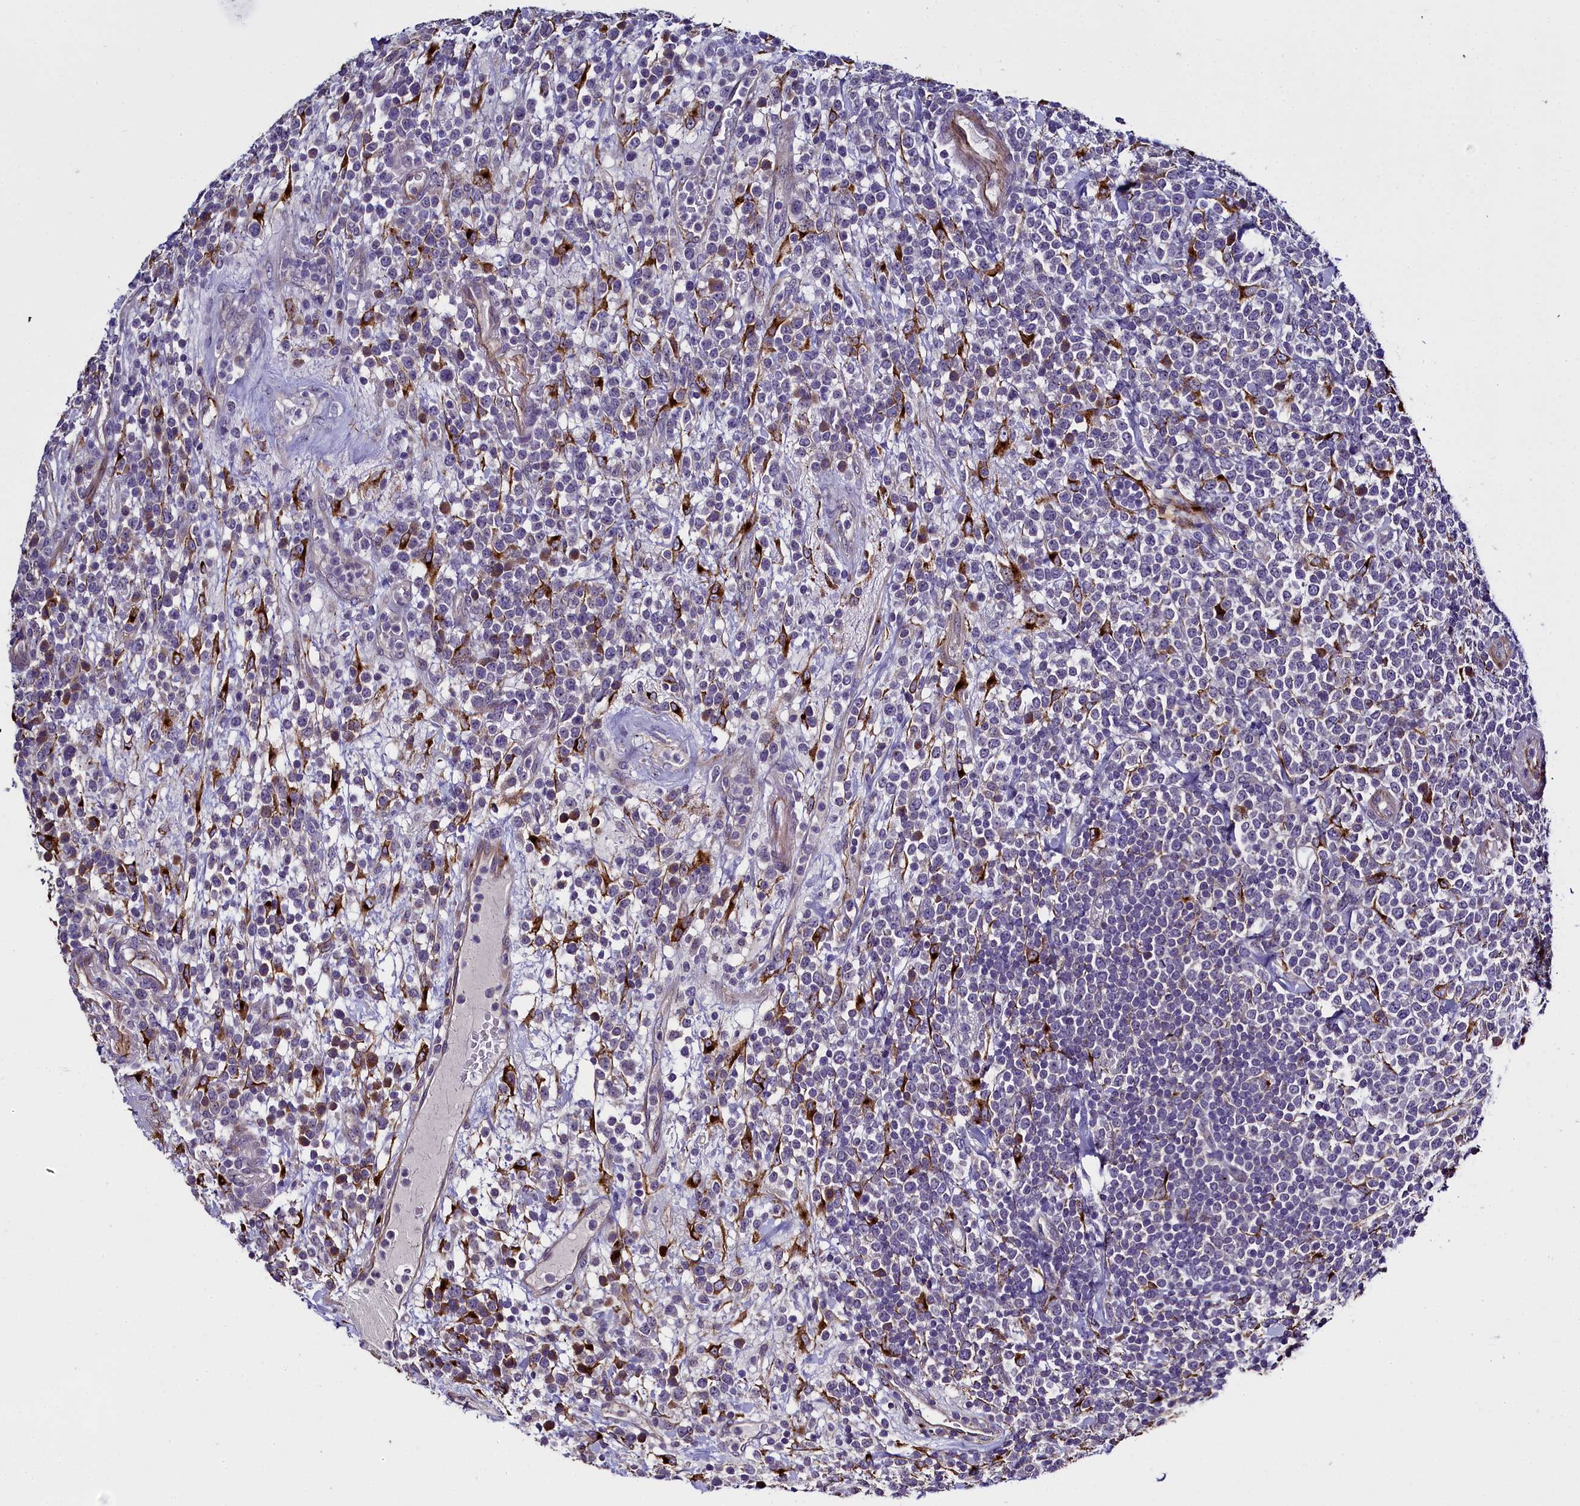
{"staining": {"intensity": "negative", "quantity": "none", "location": "none"}, "tissue": "lymphoma", "cell_type": "Tumor cells", "image_type": "cancer", "snomed": [{"axis": "morphology", "description": "Malignant lymphoma, non-Hodgkin's type, High grade"}, {"axis": "topography", "description": "Colon"}], "caption": "Immunohistochemistry (IHC) of lymphoma displays no positivity in tumor cells.", "gene": "MRC2", "patient": {"sex": "female", "age": 53}}